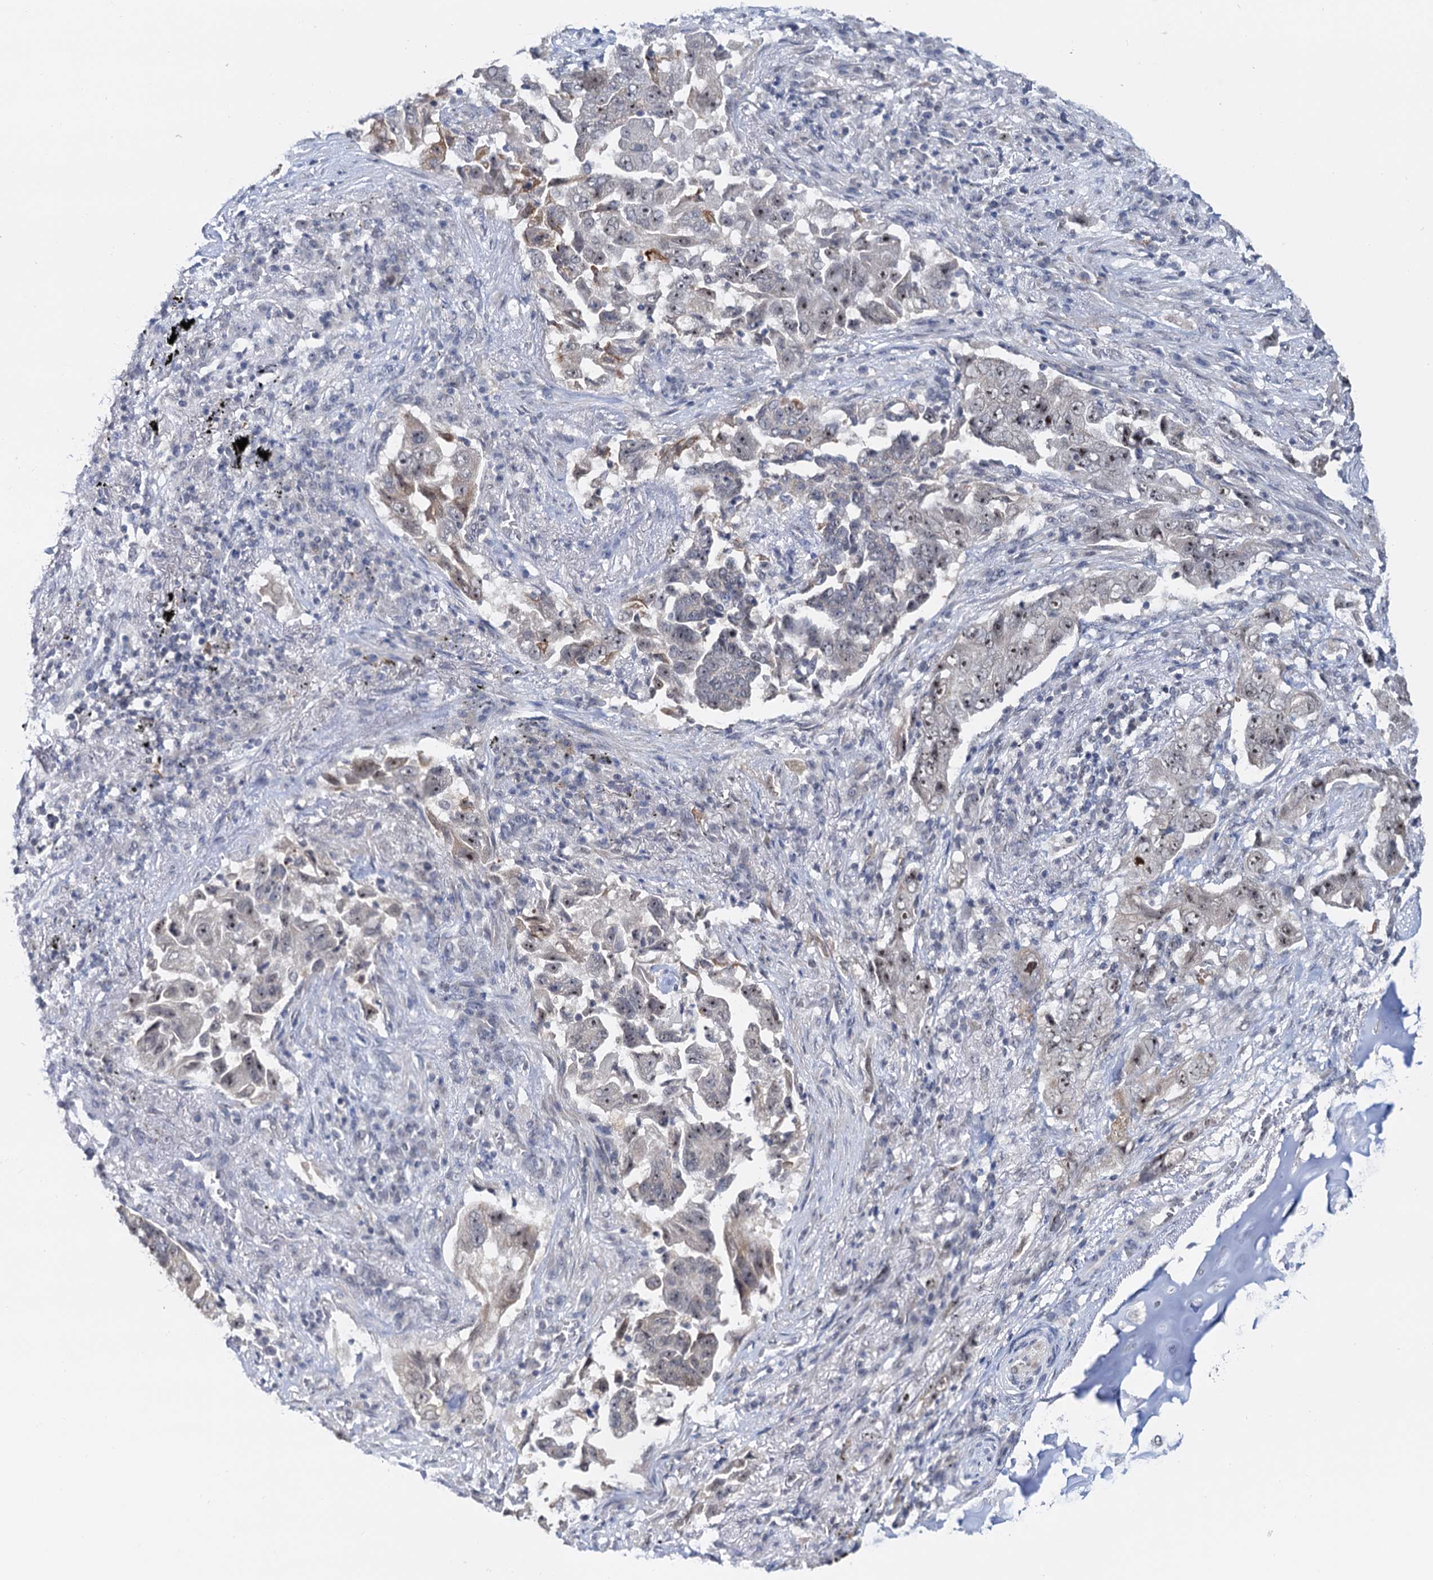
{"staining": {"intensity": "weak", "quantity": "<25%", "location": "nuclear"}, "tissue": "lung cancer", "cell_type": "Tumor cells", "image_type": "cancer", "snomed": [{"axis": "morphology", "description": "Adenocarcinoma, NOS"}, {"axis": "topography", "description": "Lung"}], "caption": "The micrograph displays no staining of tumor cells in lung cancer (adenocarcinoma). (DAB IHC with hematoxylin counter stain).", "gene": "NAT10", "patient": {"sex": "female", "age": 51}}